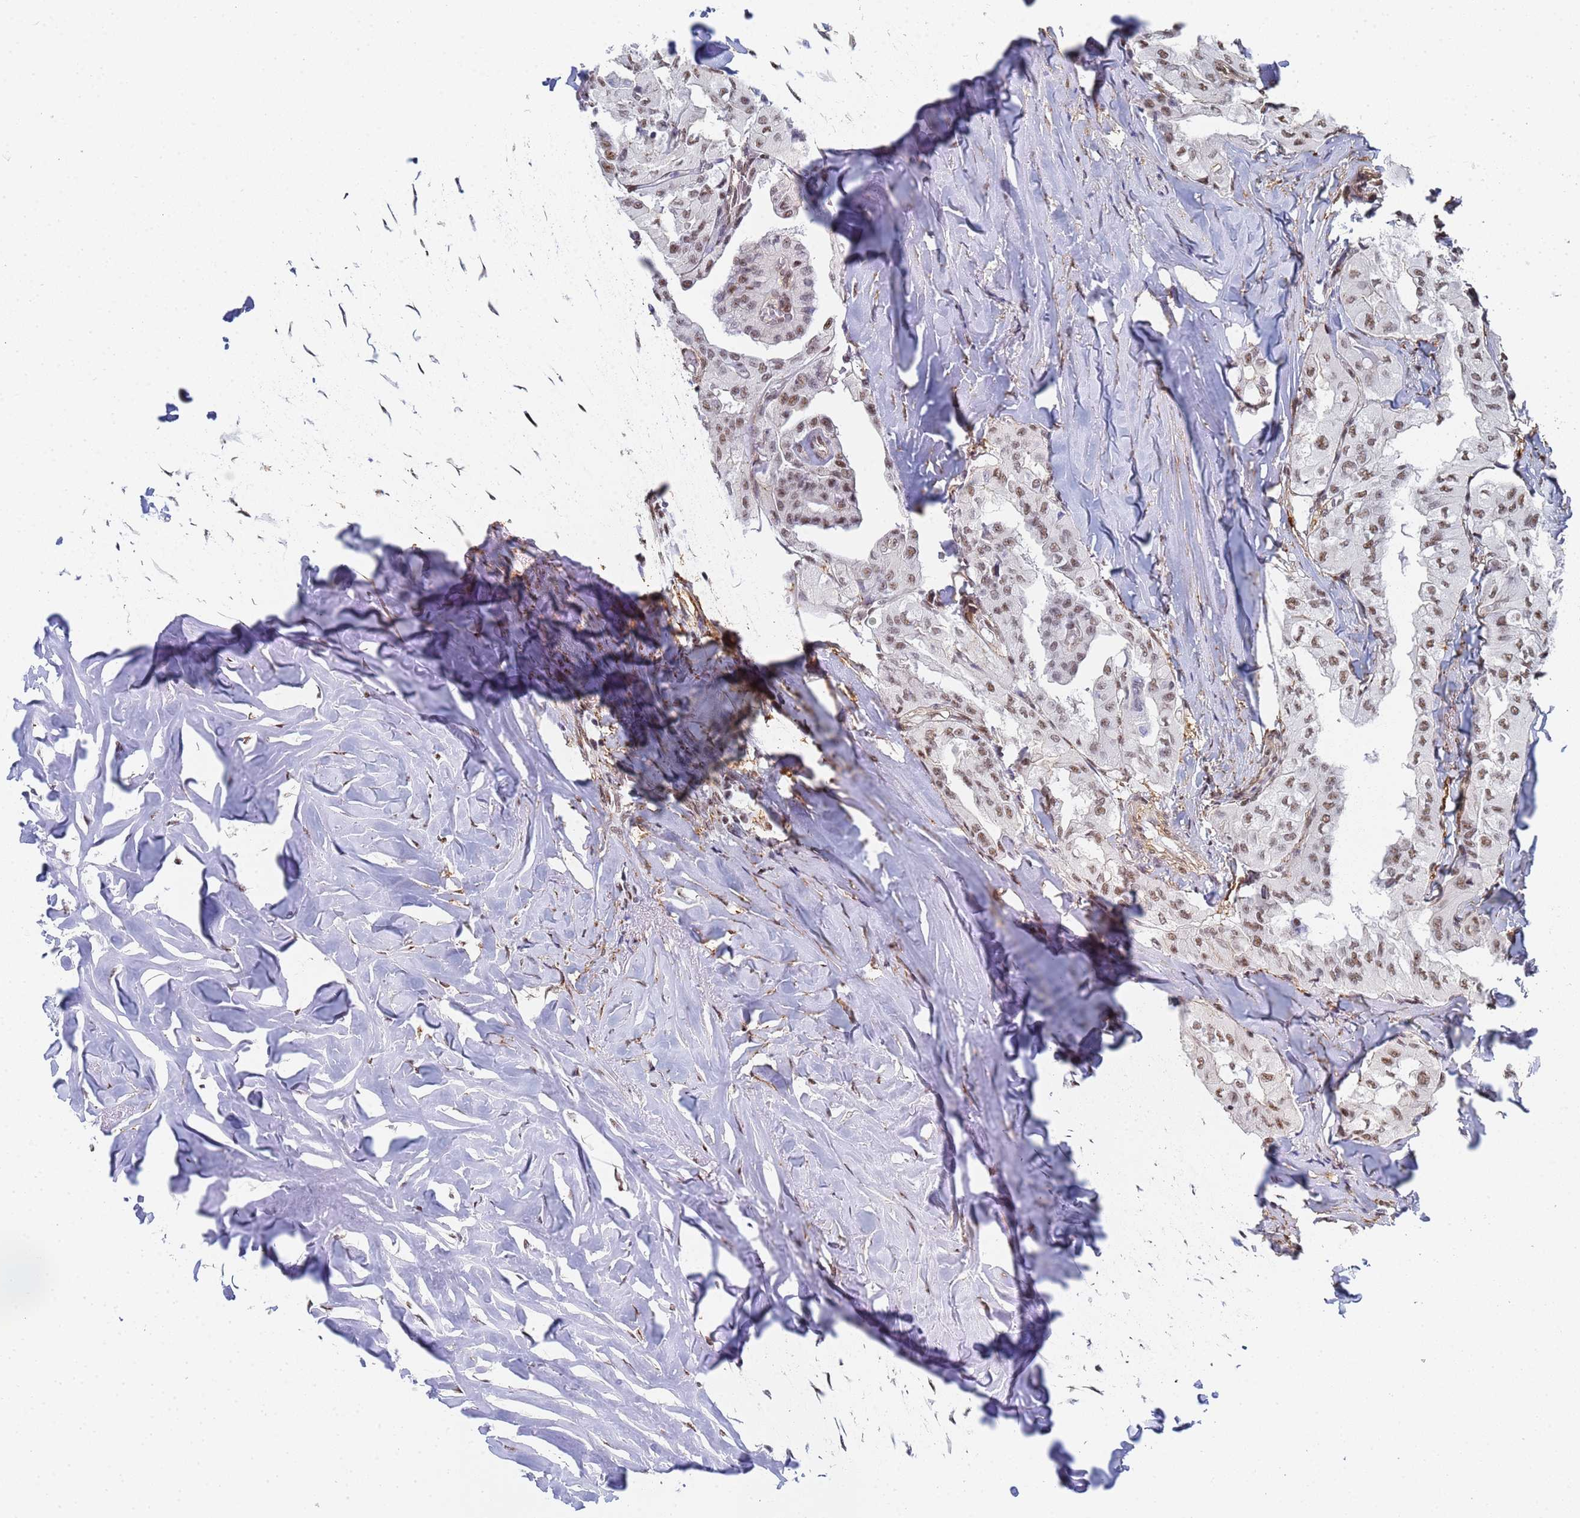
{"staining": {"intensity": "moderate", "quantity": ">75%", "location": "nuclear"}, "tissue": "thyroid cancer", "cell_type": "Tumor cells", "image_type": "cancer", "snomed": [{"axis": "morphology", "description": "Papillary adenocarcinoma, NOS"}, {"axis": "topography", "description": "Thyroid gland"}], "caption": "Brown immunohistochemical staining in human thyroid cancer (papillary adenocarcinoma) displays moderate nuclear expression in approximately >75% of tumor cells. (Brightfield microscopy of DAB IHC at high magnification).", "gene": "PRRT4", "patient": {"sex": "female", "age": 59}}